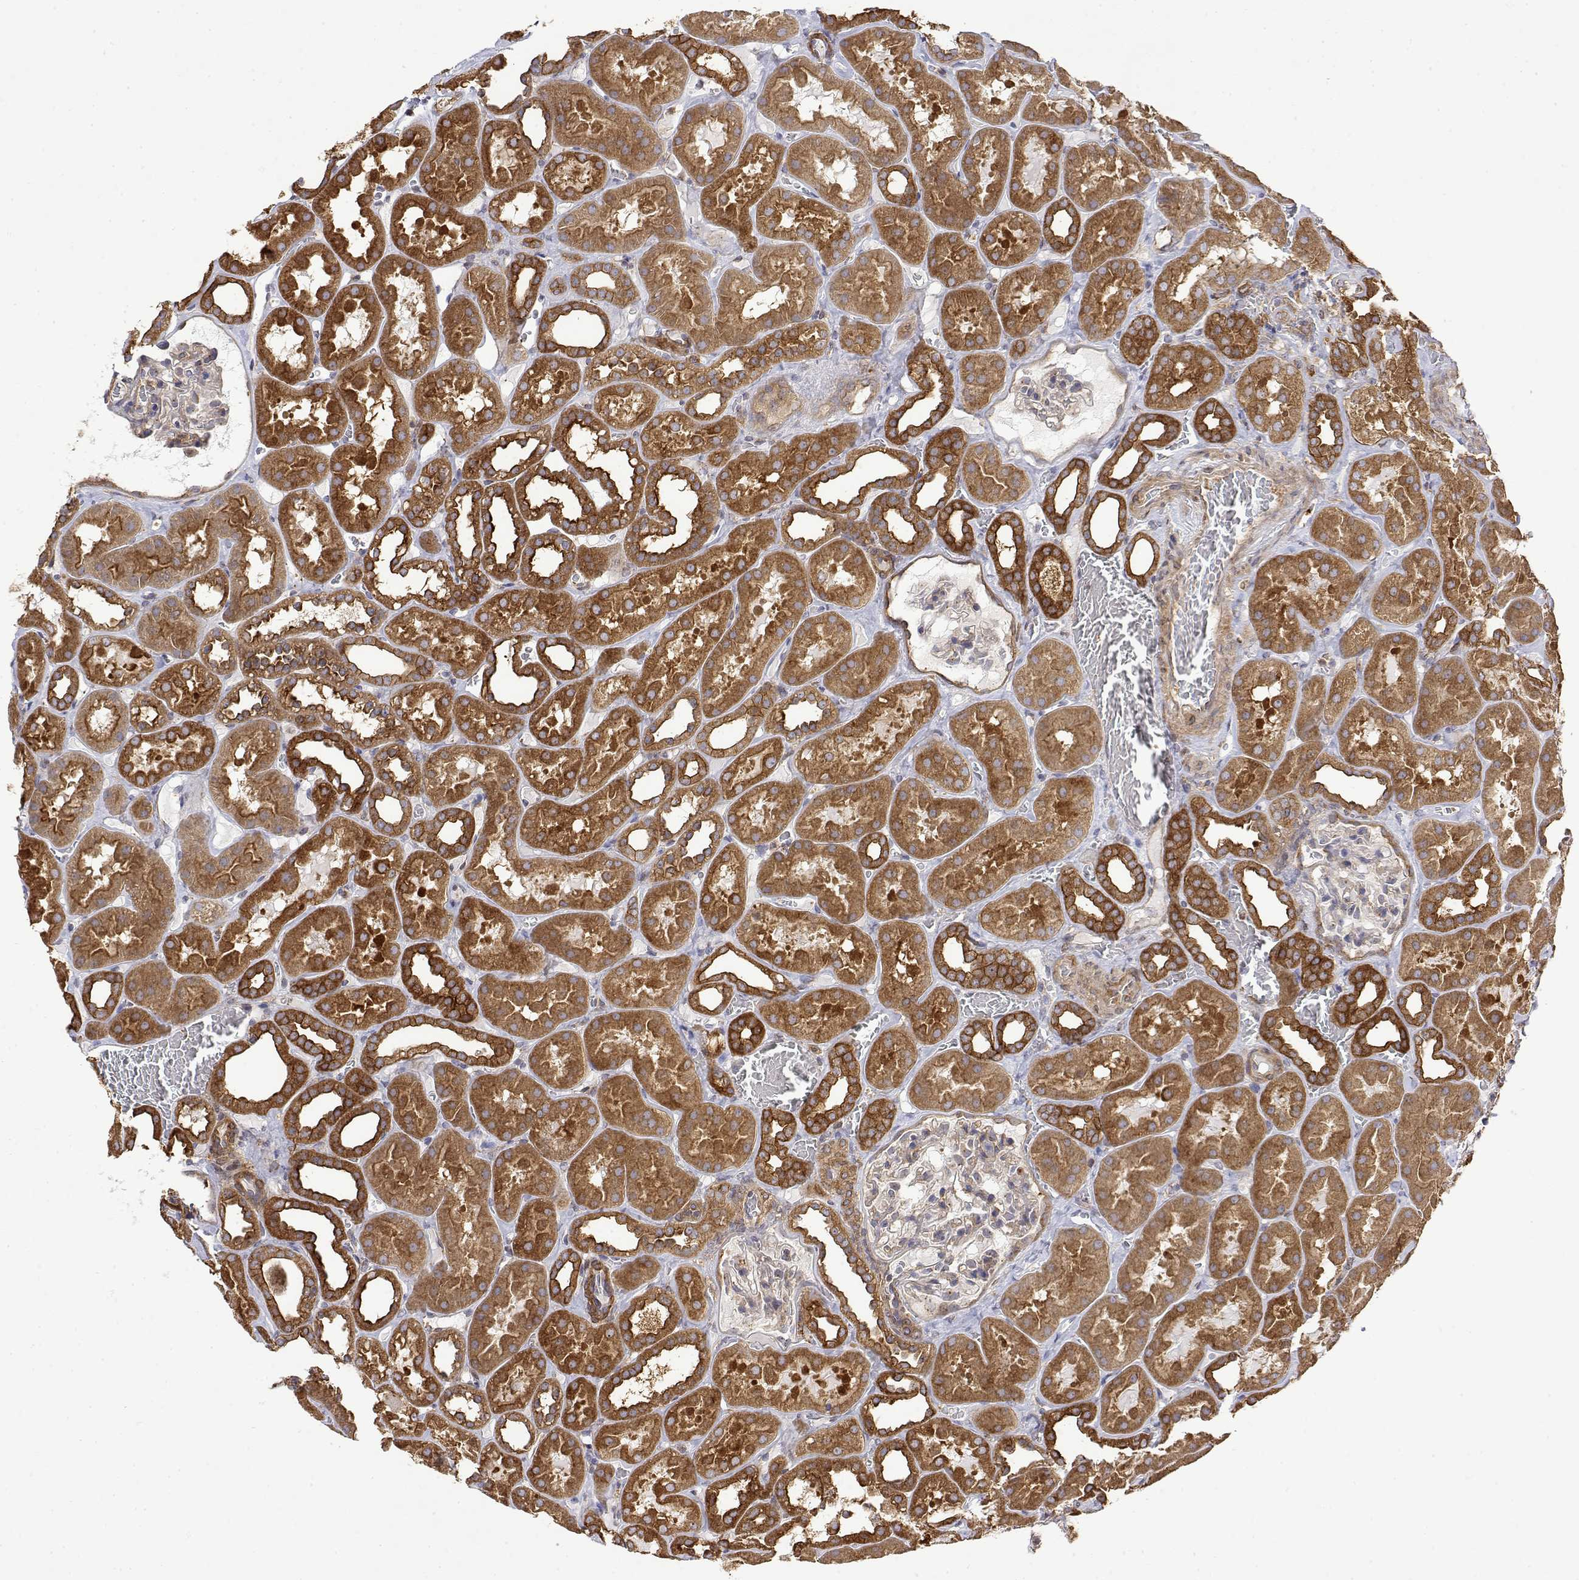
{"staining": {"intensity": "negative", "quantity": "none", "location": "none"}, "tissue": "kidney", "cell_type": "Cells in glomeruli", "image_type": "normal", "snomed": [{"axis": "morphology", "description": "Normal tissue, NOS"}, {"axis": "topography", "description": "Kidney"}], "caption": "Micrograph shows no significant protein expression in cells in glomeruli of normal kidney. (DAB (3,3'-diaminobenzidine) immunohistochemistry visualized using brightfield microscopy, high magnification).", "gene": "PACSIN2", "patient": {"sex": "female", "age": 41}}